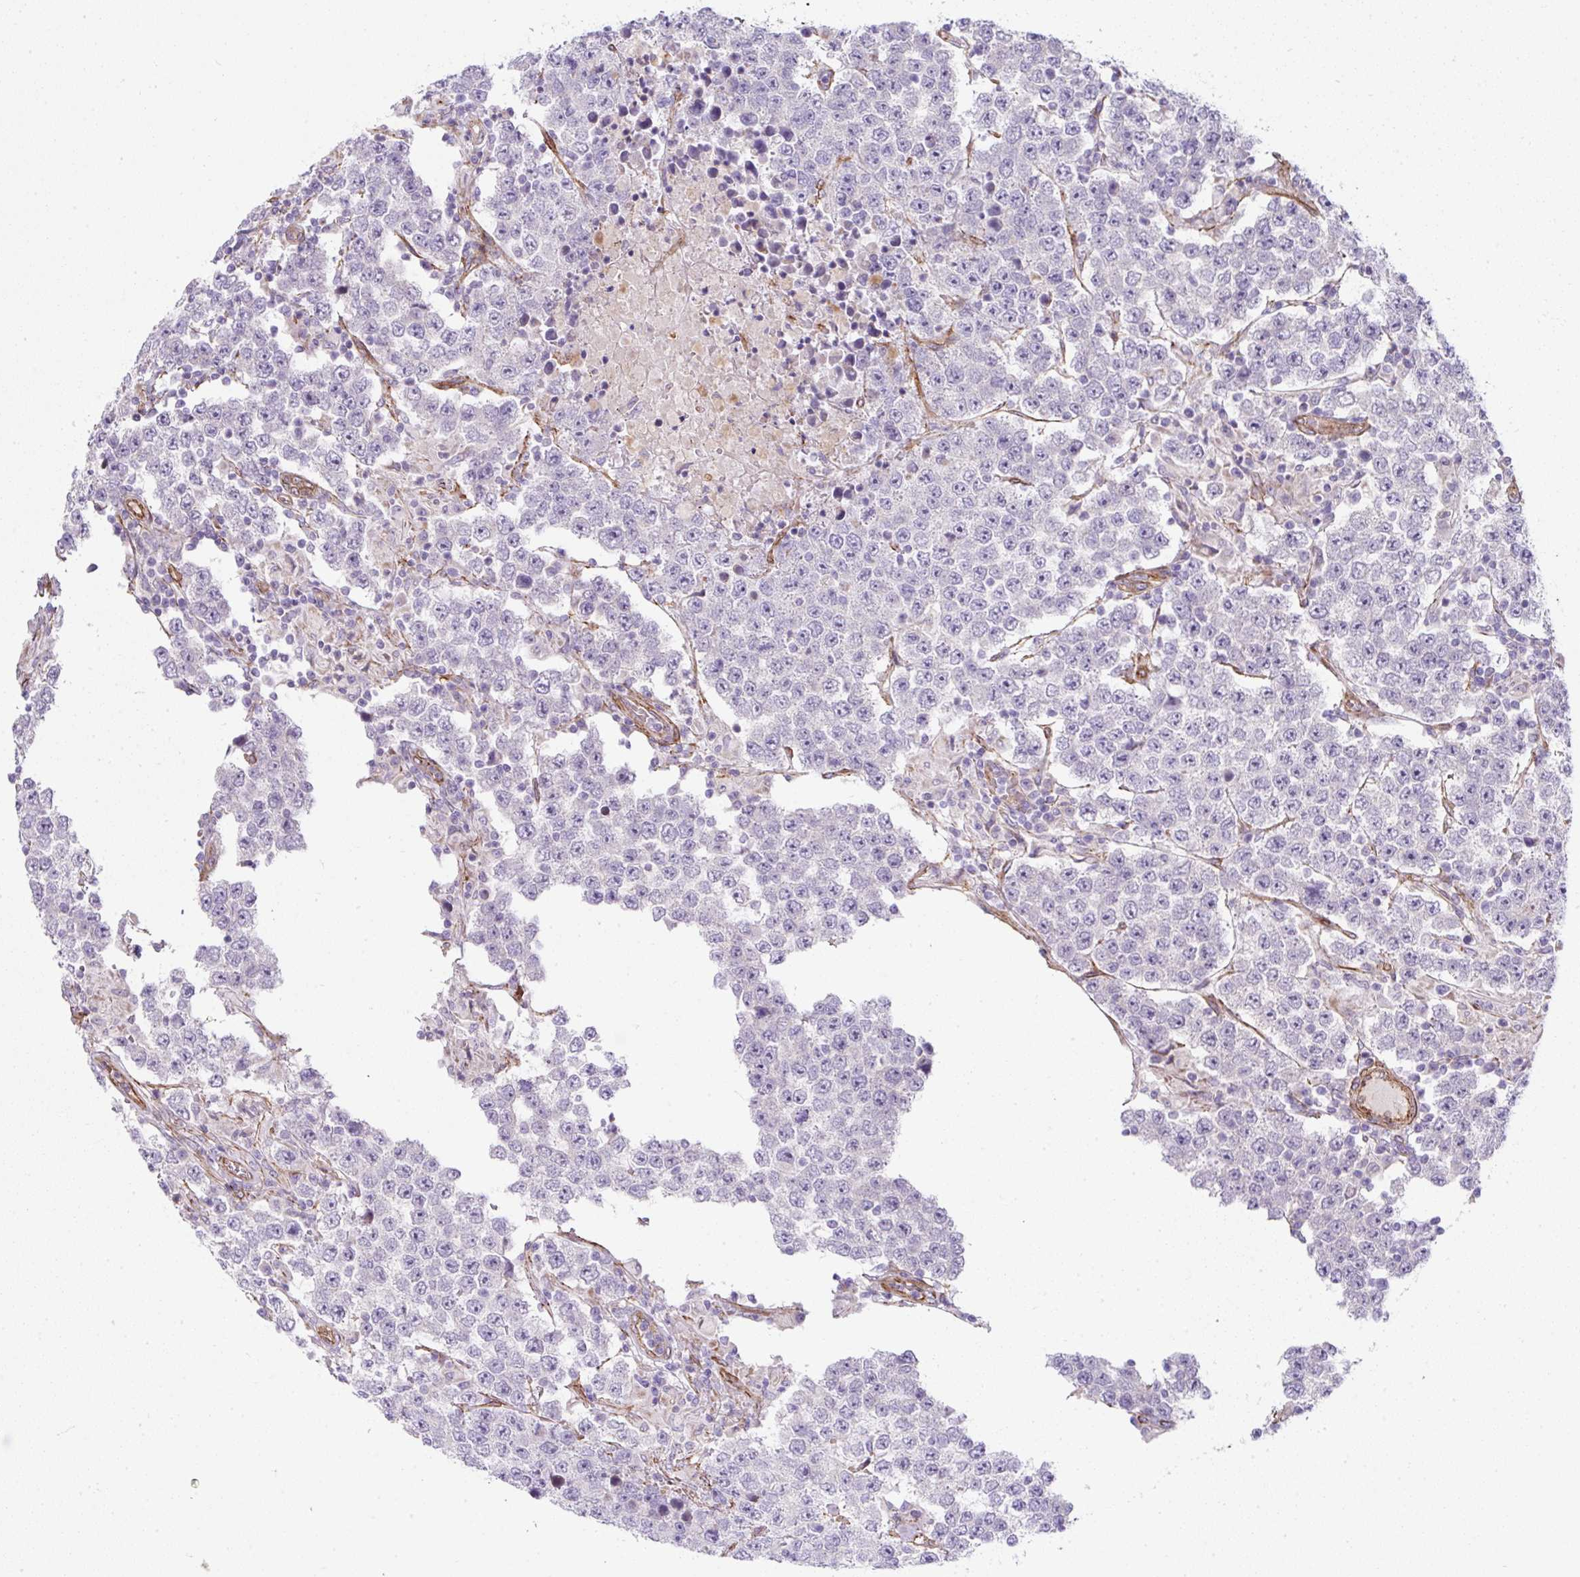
{"staining": {"intensity": "negative", "quantity": "none", "location": "none"}, "tissue": "testis cancer", "cell_type": "Tumor cells", "image_type": "cancer", "snomed": [{"axis": "morphology", "description": "Normal tissue, NOS"}, {"axis": "morphology", "description": "Urothelial carcinoma, High grade"}, {"axis": "morphology", "description": "Seminoma, NOS"}, {"axis": "morphology", "description": "Carcinoma, Embryonal, NOS"}, {"axis": "topography", "description": "Urinary bladder"}, {"axis": "topography", "description": "Testis"}], "caption": "There is no significant staining in tumor cells of urothelial carcinoma (high-grade) (testis).", "gene": "ANKUB1", "patient": {"sex": "male", "age": 41}}